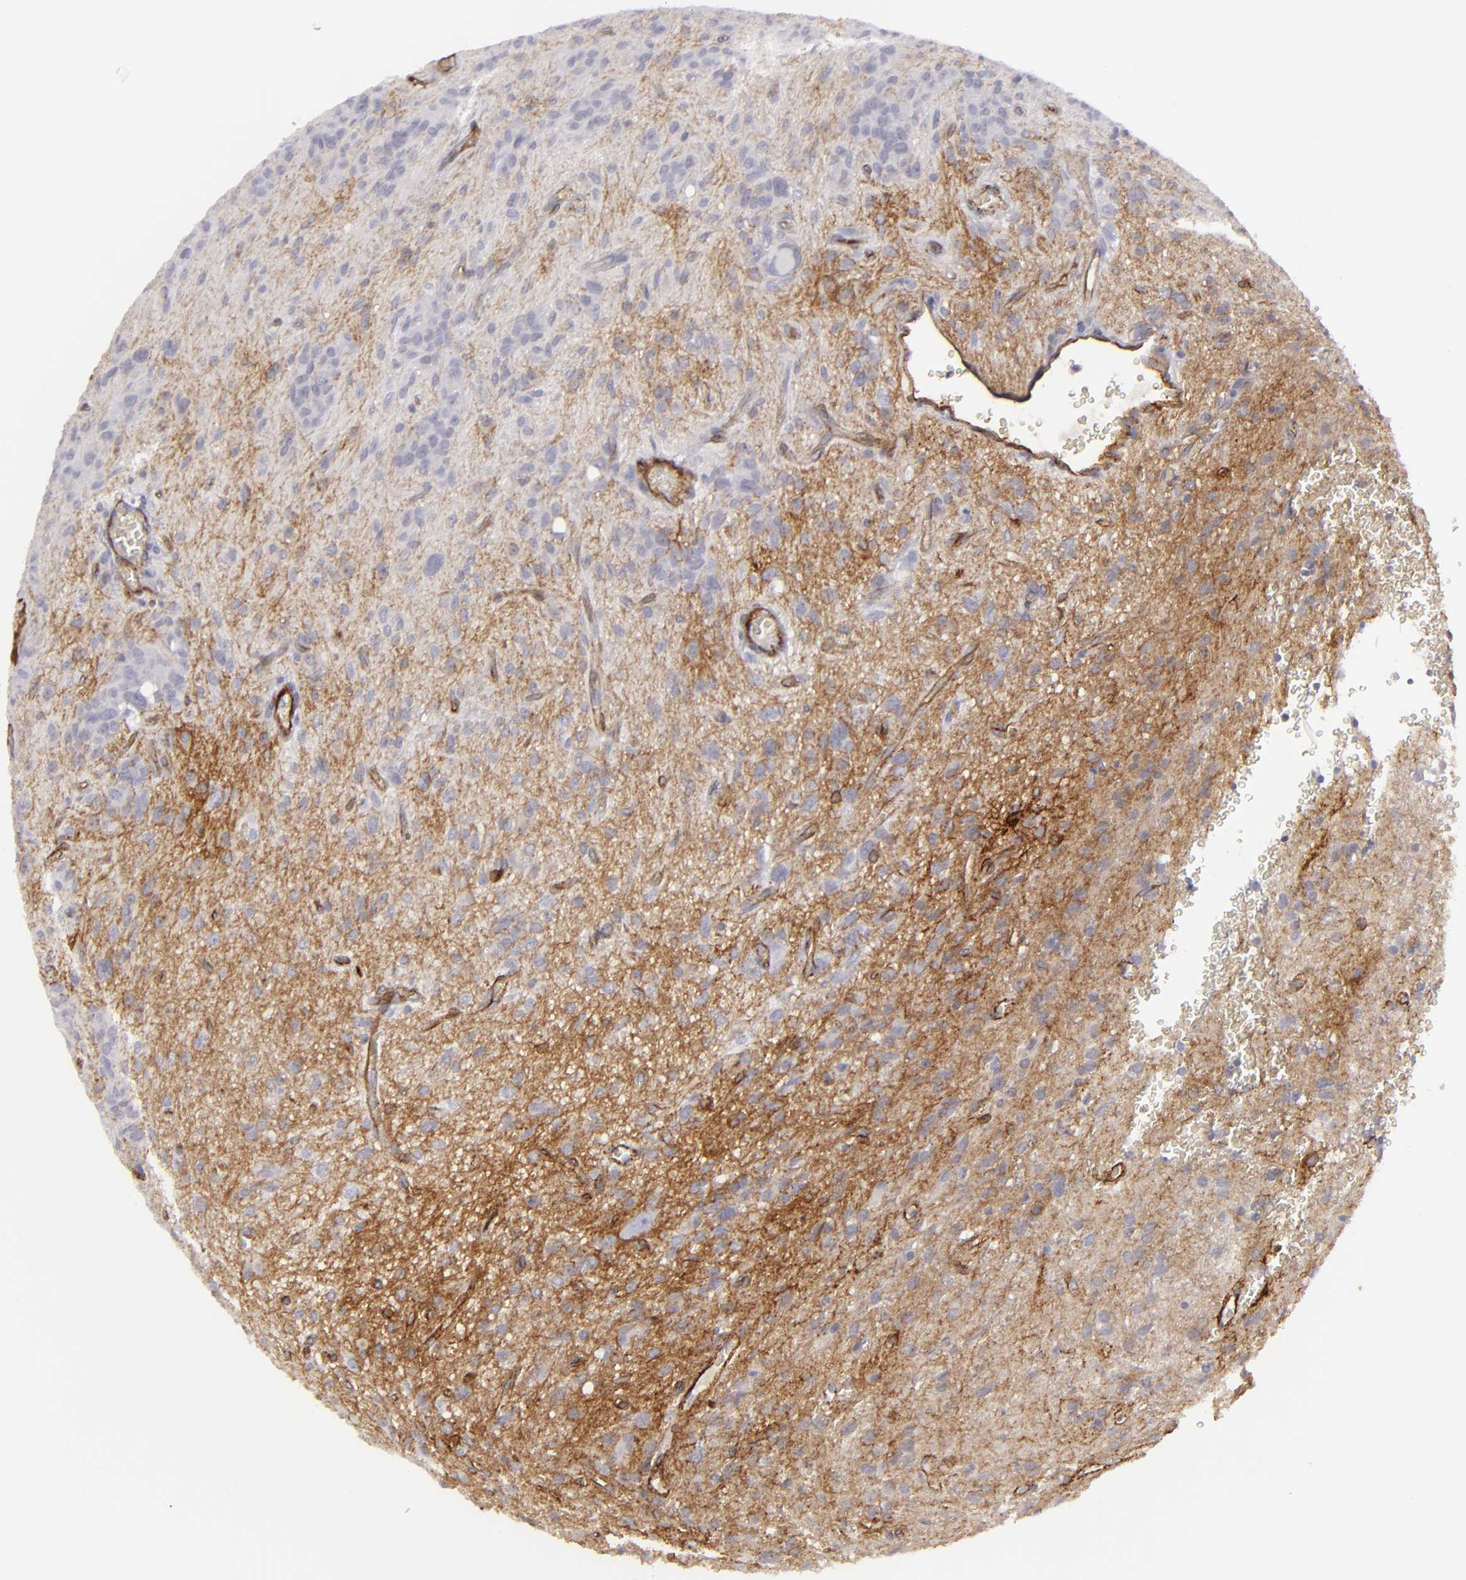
{"staining": {"intensity": "weak", "quantity": ">75%", "location": "cytoplasmic/membranous"}, "tissue": "glioma", "cell_type": "Tumor cells", "image_type": "cancer", "snomed": [{"axis": "morphology", "description": "Glioma, malignant, Low grade"}, {"axis": "topography", "description": "Brain"}], "caption": "IHC of glioma demonstrates low levels of weak cytoplasmic/membranous positivity in about >75% of tumor cells.", "gene": "MCAM", "patient": {"sex": "female", "age": 15}}